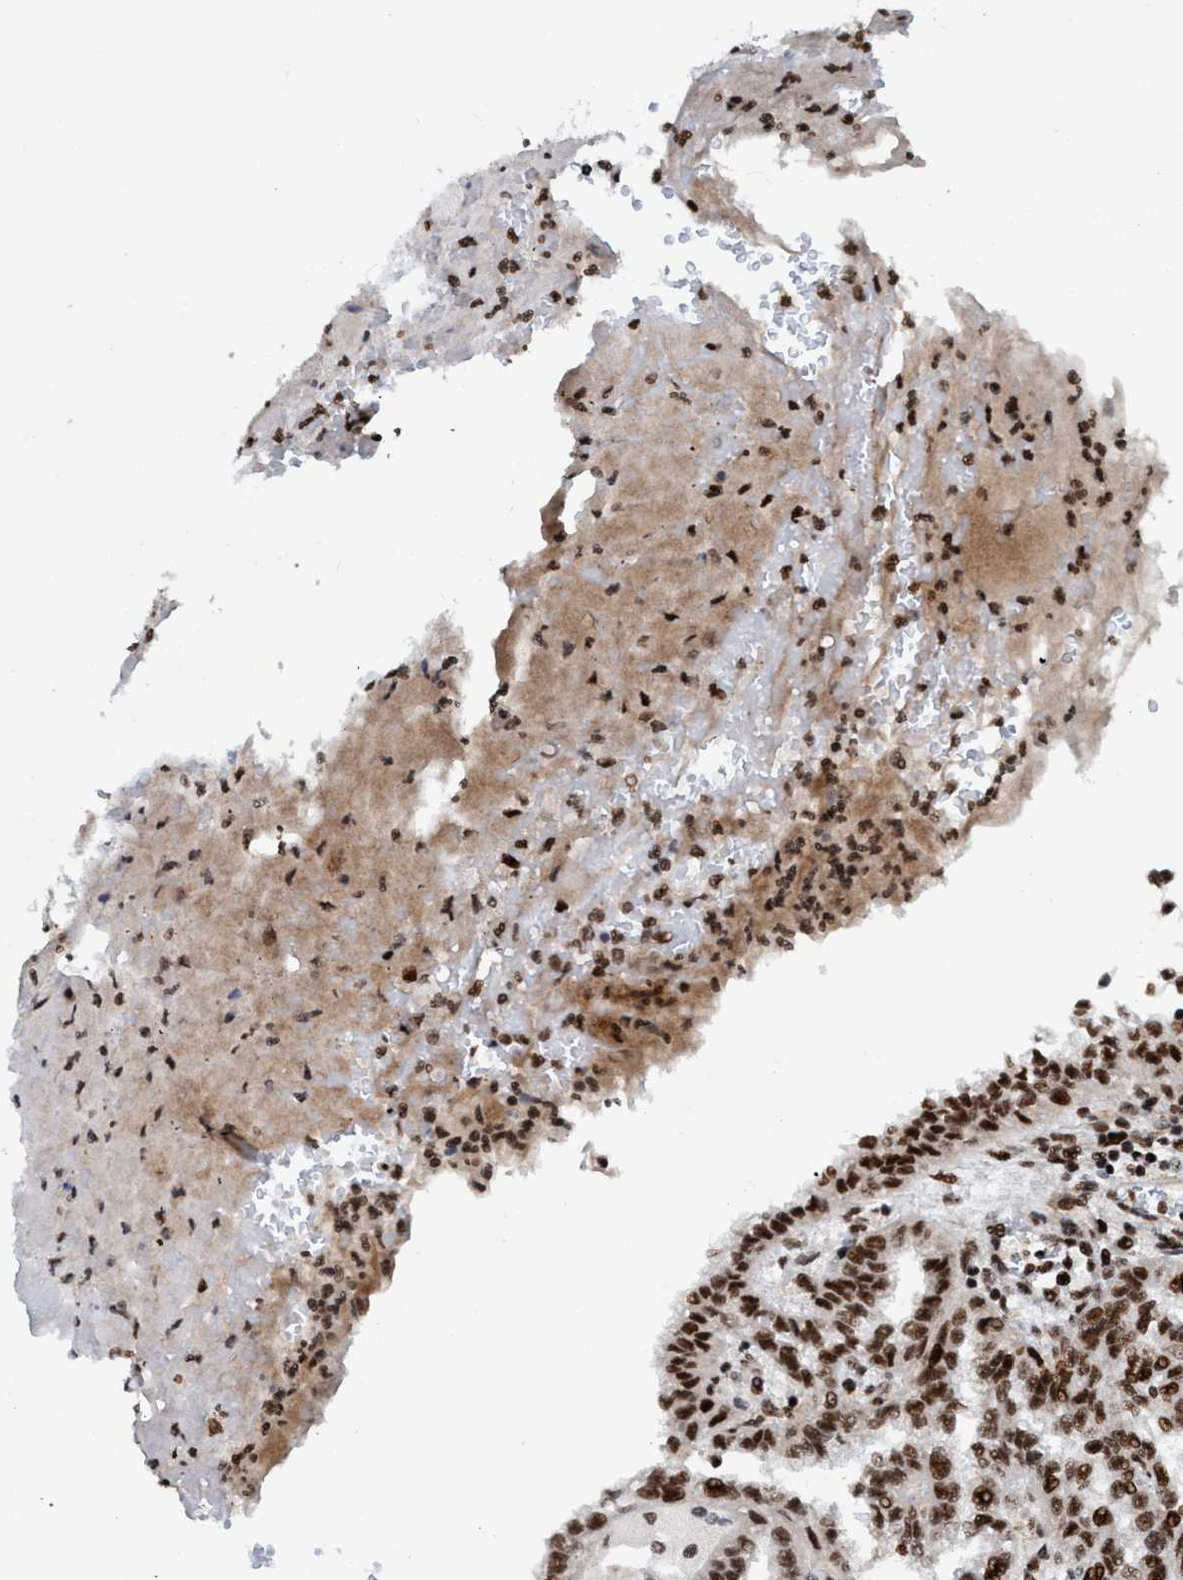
{"staining": {"intensity": "moderate", "quantity": ">75%", "location": "nuclear"}, "tissue": "renal cancer", "cell_type": "Tumor cells", "image_type": "cancer", "snomed": [{"axis": "morphology", "description": "Inflammation, NOS"}, {"axis": "morphology", "description": "Adenocarcinoma, NOS"}, {"axis": "topography", "description": "Kidney"}], "caption": "The image shows immunohistochemical staining of renal cancer. There is moderate nuclear expression is identified in about >75% of tumor cells.", "gene": "TOPBP1", "patient": {"sex": "male", "age": 68}}